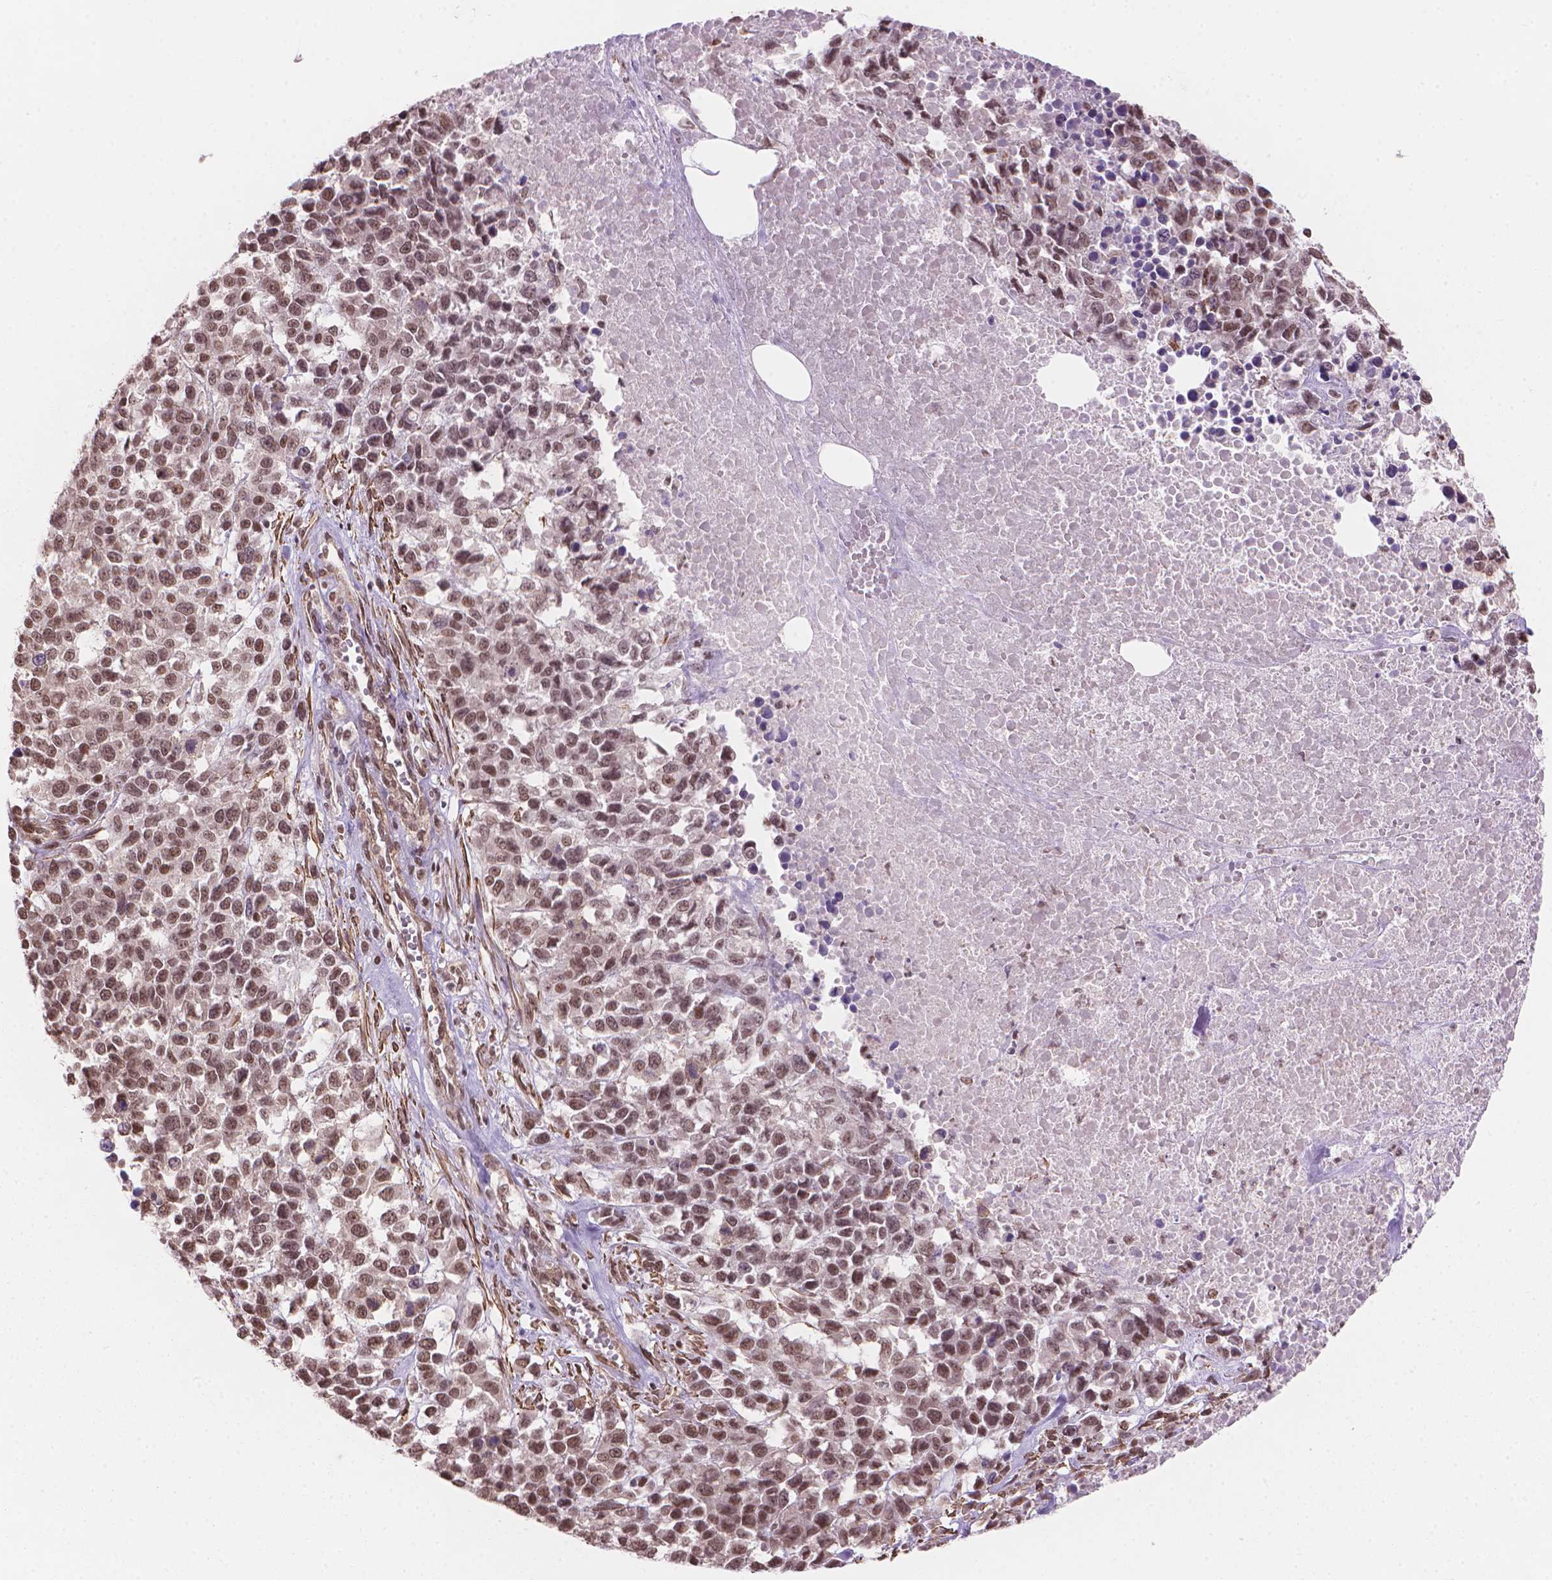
{"staining": {"intensity": "moderate", "quantity": ">75%", "location": "nuclear"}, "tissue": "melanoma", "cell_type": "Tumor cells", "image_type": "cancer", "snomed": [{"axis": "morphology", "description": "Malignant melanoma, Metastatic site"}, {"axis": "topography", "description": "Skin"}], "caption": "Tumor cells display medium levels of moderate nuclear positivity in about >75% of cells in human melanoma. (Stains: DAB (3,3'-diaminobenzidine) in brown, nuclei in blue, Microscopy: brightfield microscopy at high magnification).", "gene": "HOXD4", "patient": {"sex": "male", "age": 84}}